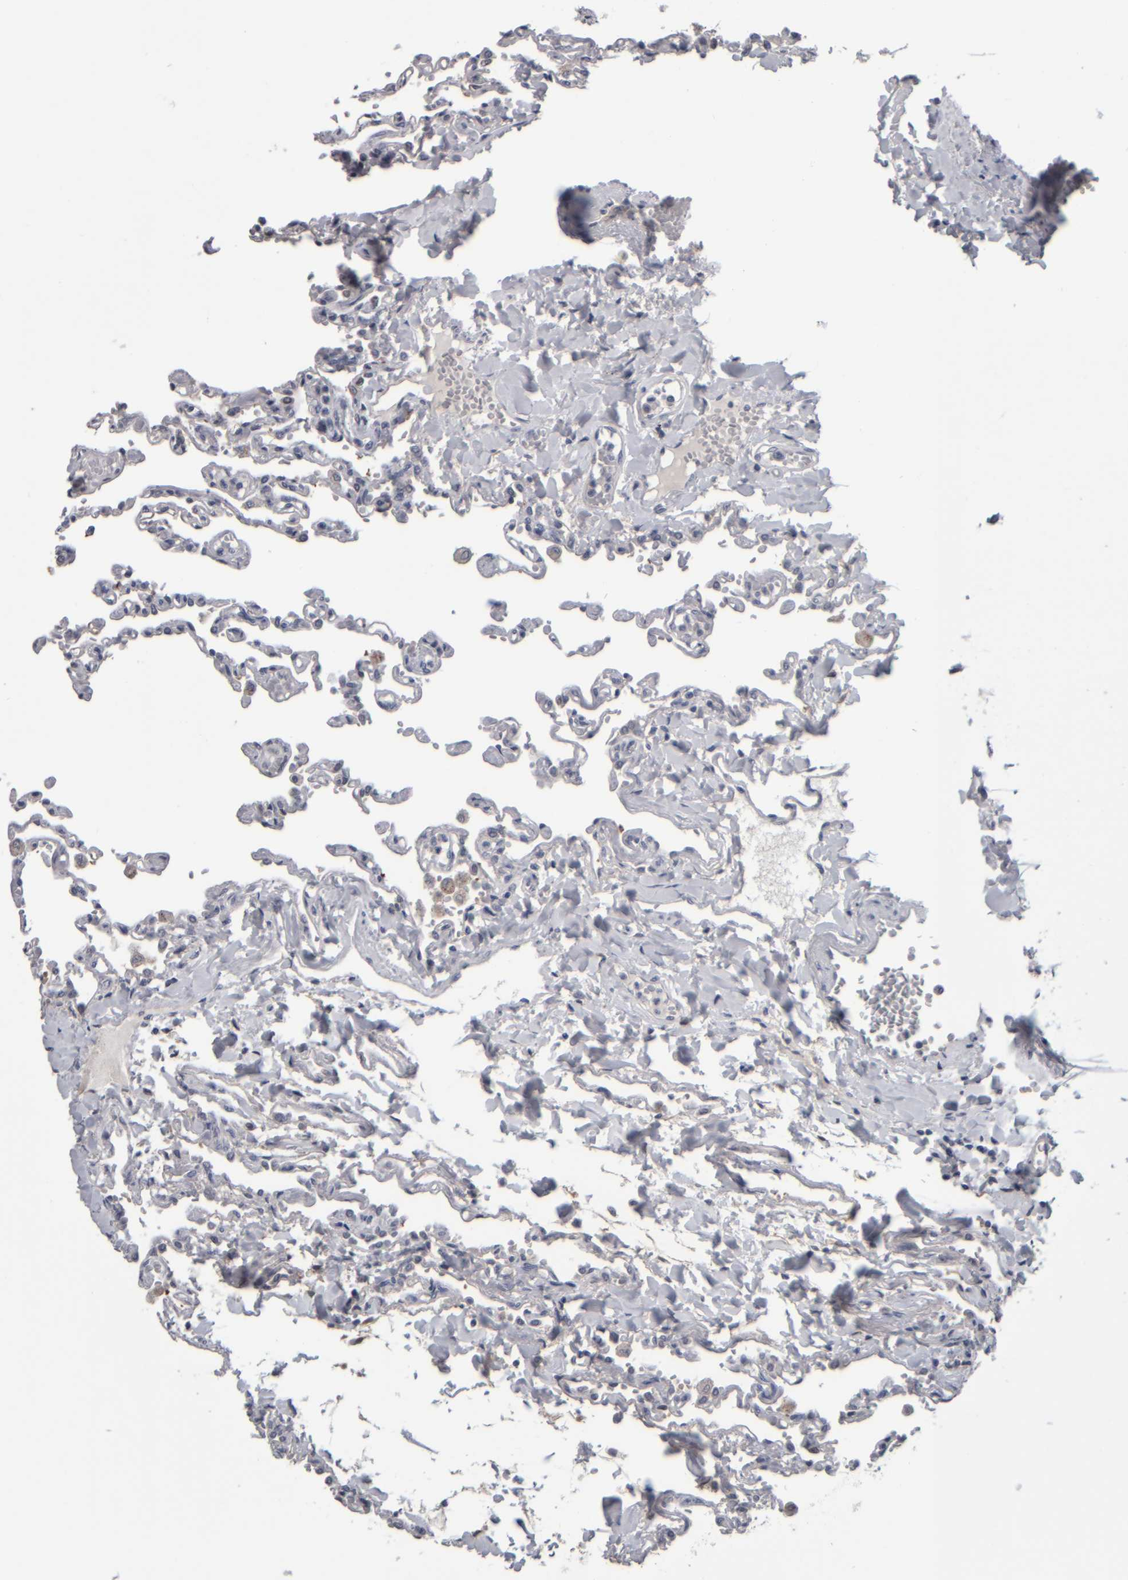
{"staining": {"intensity": "weak", "quantity": "<25%", "location": "cytoplasmic/membranous"}, "tissue": "lung", "cell_type": "Alveolar cells", "image_type": "normal", "snomed": [{"axis": "morphology", "description": "Normal tissue, NOS"}, {"axis": "topography", "description": "Lung"}], "caption": "A micrograph of human lung is negative for staining in alveolar cells. (DAB (3,3'-diaminobenzidine) immunohistochemistry, high magnification).", "gene": "COL14A1", "patient": {"sex": "male", "age": 21}}